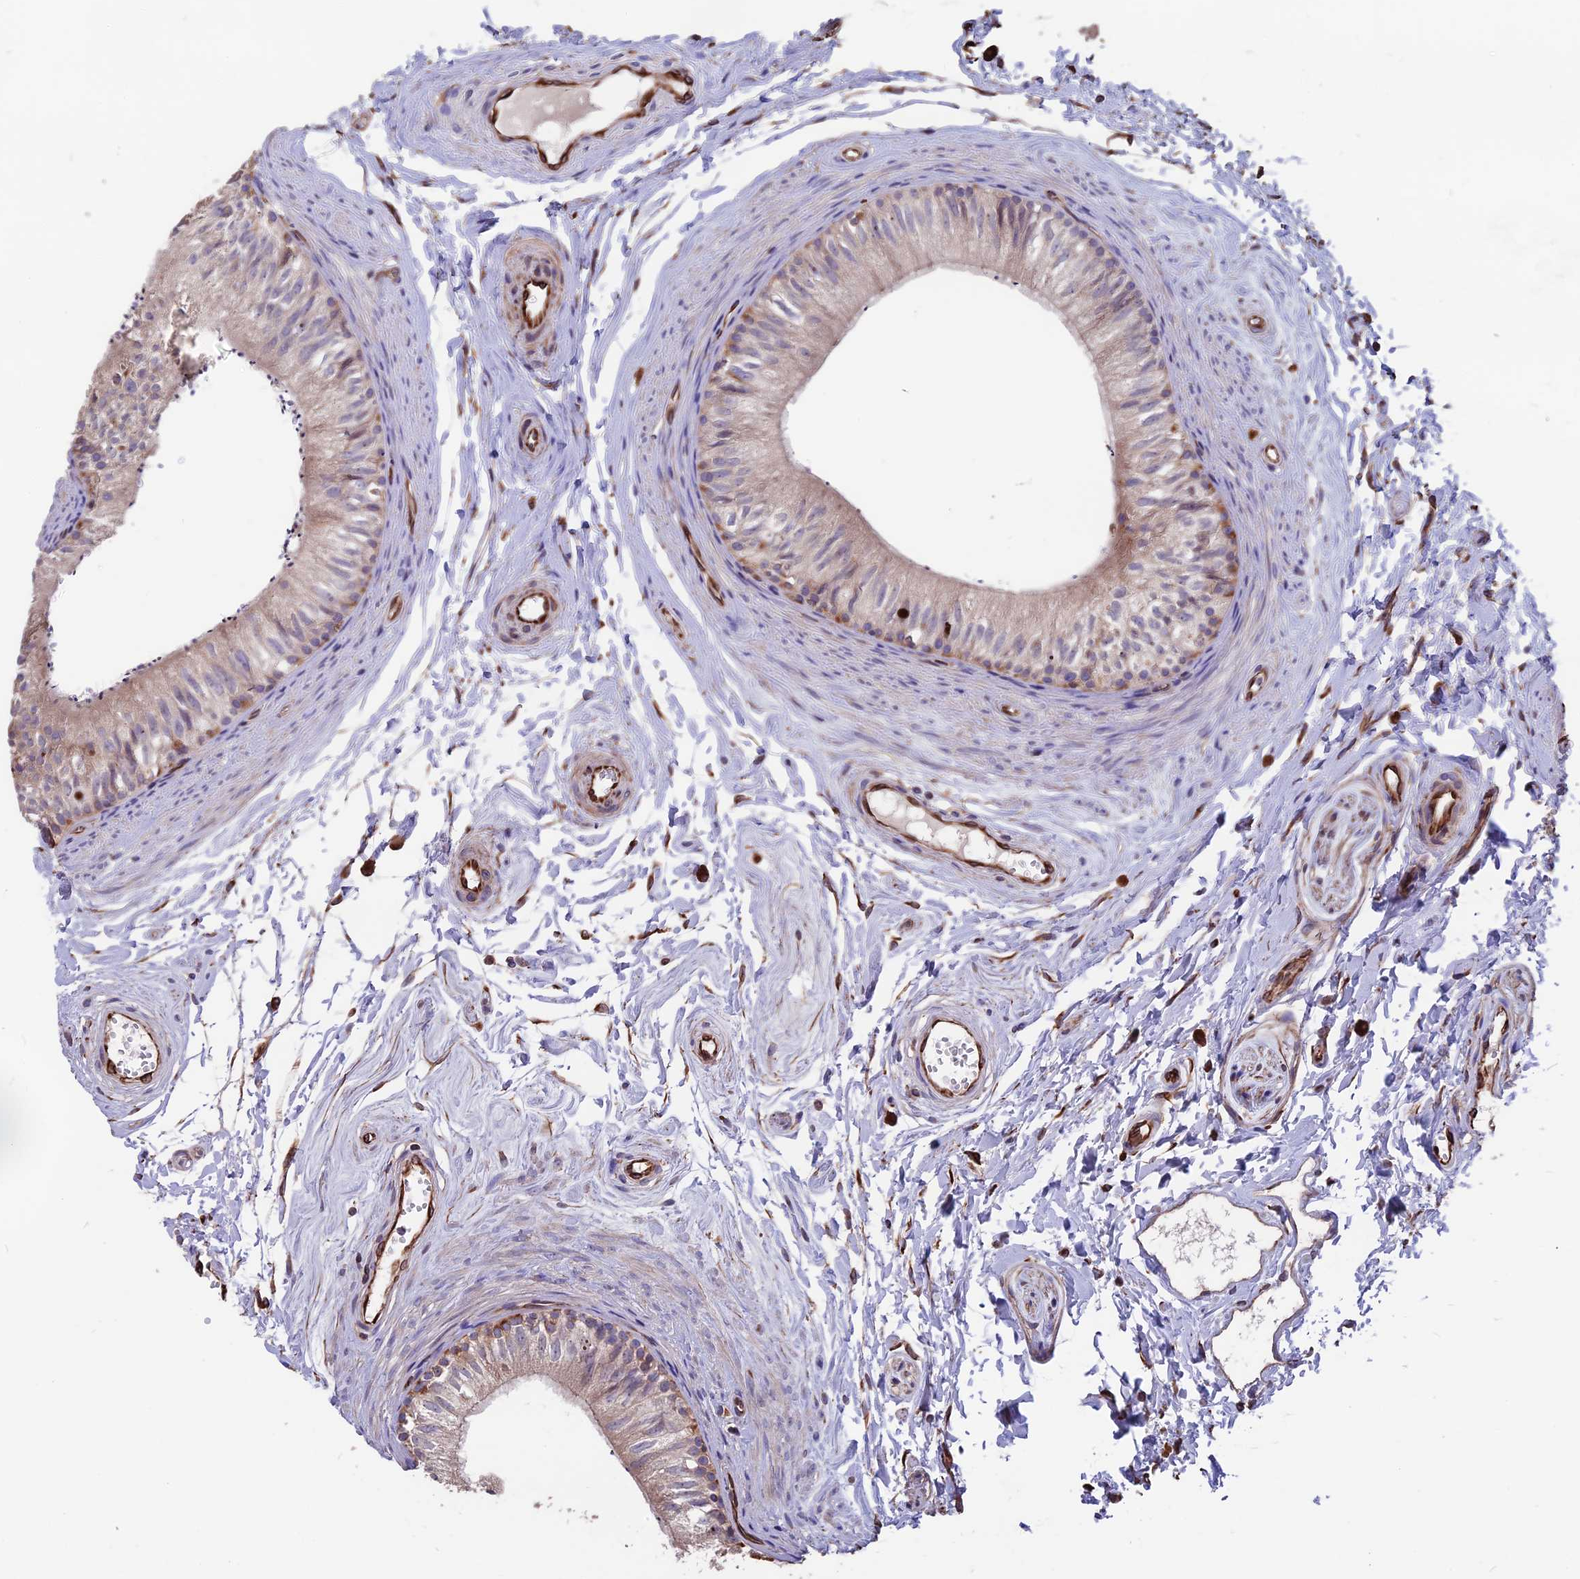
{"staining": {"intensity": "moderate", "quantity": "25%-75%", "location": "cytoplasmic/membranous"}, "tissue": "epididymis", "cell_type": "Glandular cells", "image_type": "normal", "snomed": [{"axis": "morphology", "description": "Normal tissue, NOS"}, {"axis": "topography", "description": "Epididymis"}], "caption": "Protein expression analysis of unremarkable epididymis reveals moderate cytoplasmic/membranous positivity in approximately 25%-75% of glandular cells. (DAB (3,3'-diaminobenzidine) IHC with brightfield microscopy, high magnification).", "gene": "SEH1L", "patient": {"sex": "male", "age": 56}}